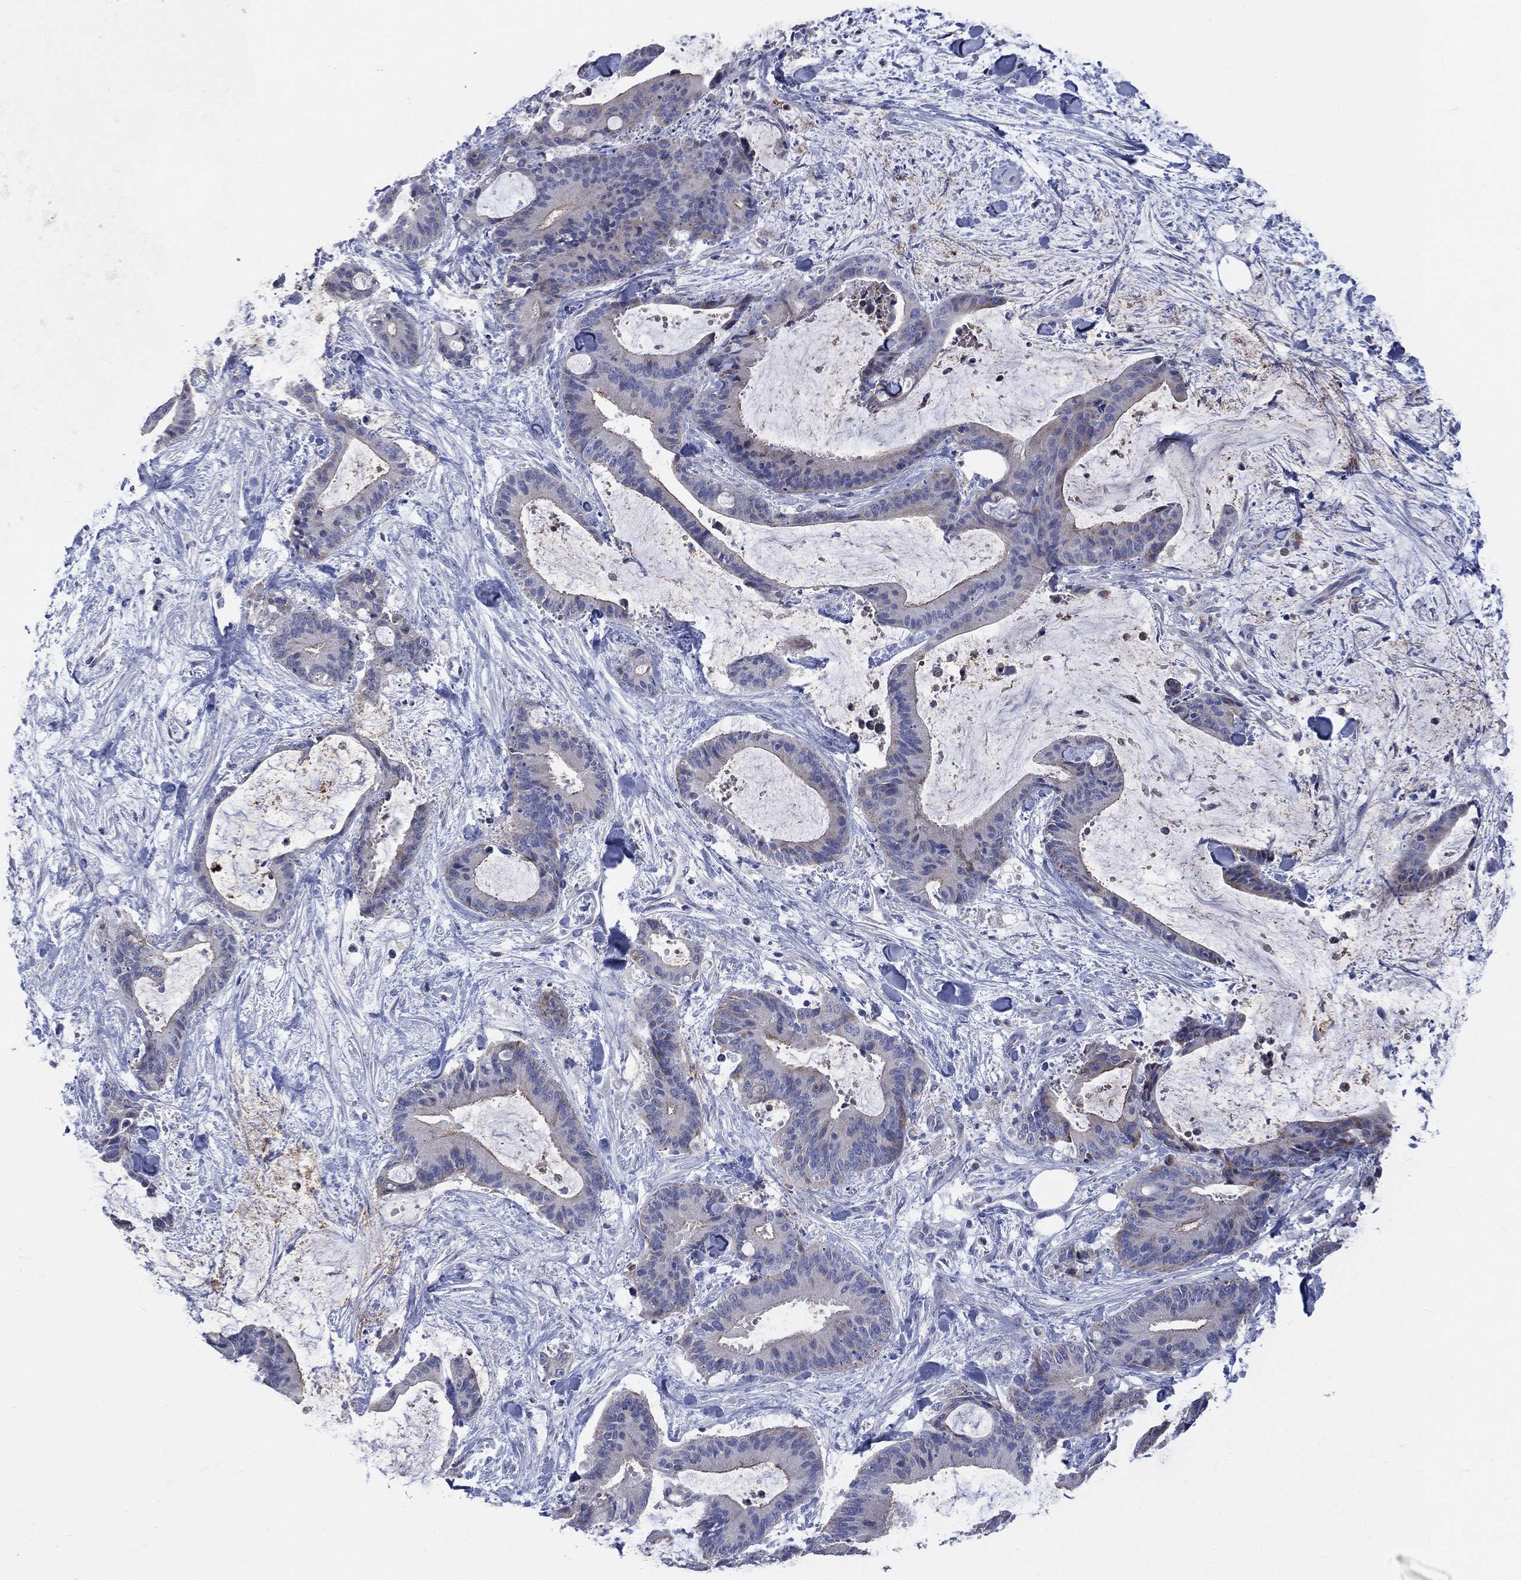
{"staining": {"intensity": "weak", "quantity": "<25%", "location": "cytoplasmic/membranous"}, "tissue": "liver cancer", "cell_type": "Tumor cells", "image_type": "cancer", "snomed": [{"axis": "morphology", "description": "Cholangiocarcinoma"}, {"axis": "topography", "description": "Liver"}], "caption": "Tumor cells show no significant staining in liver cancer.", "gene": "AKAP3", "patient": {"sex": "female", "age": 73}}